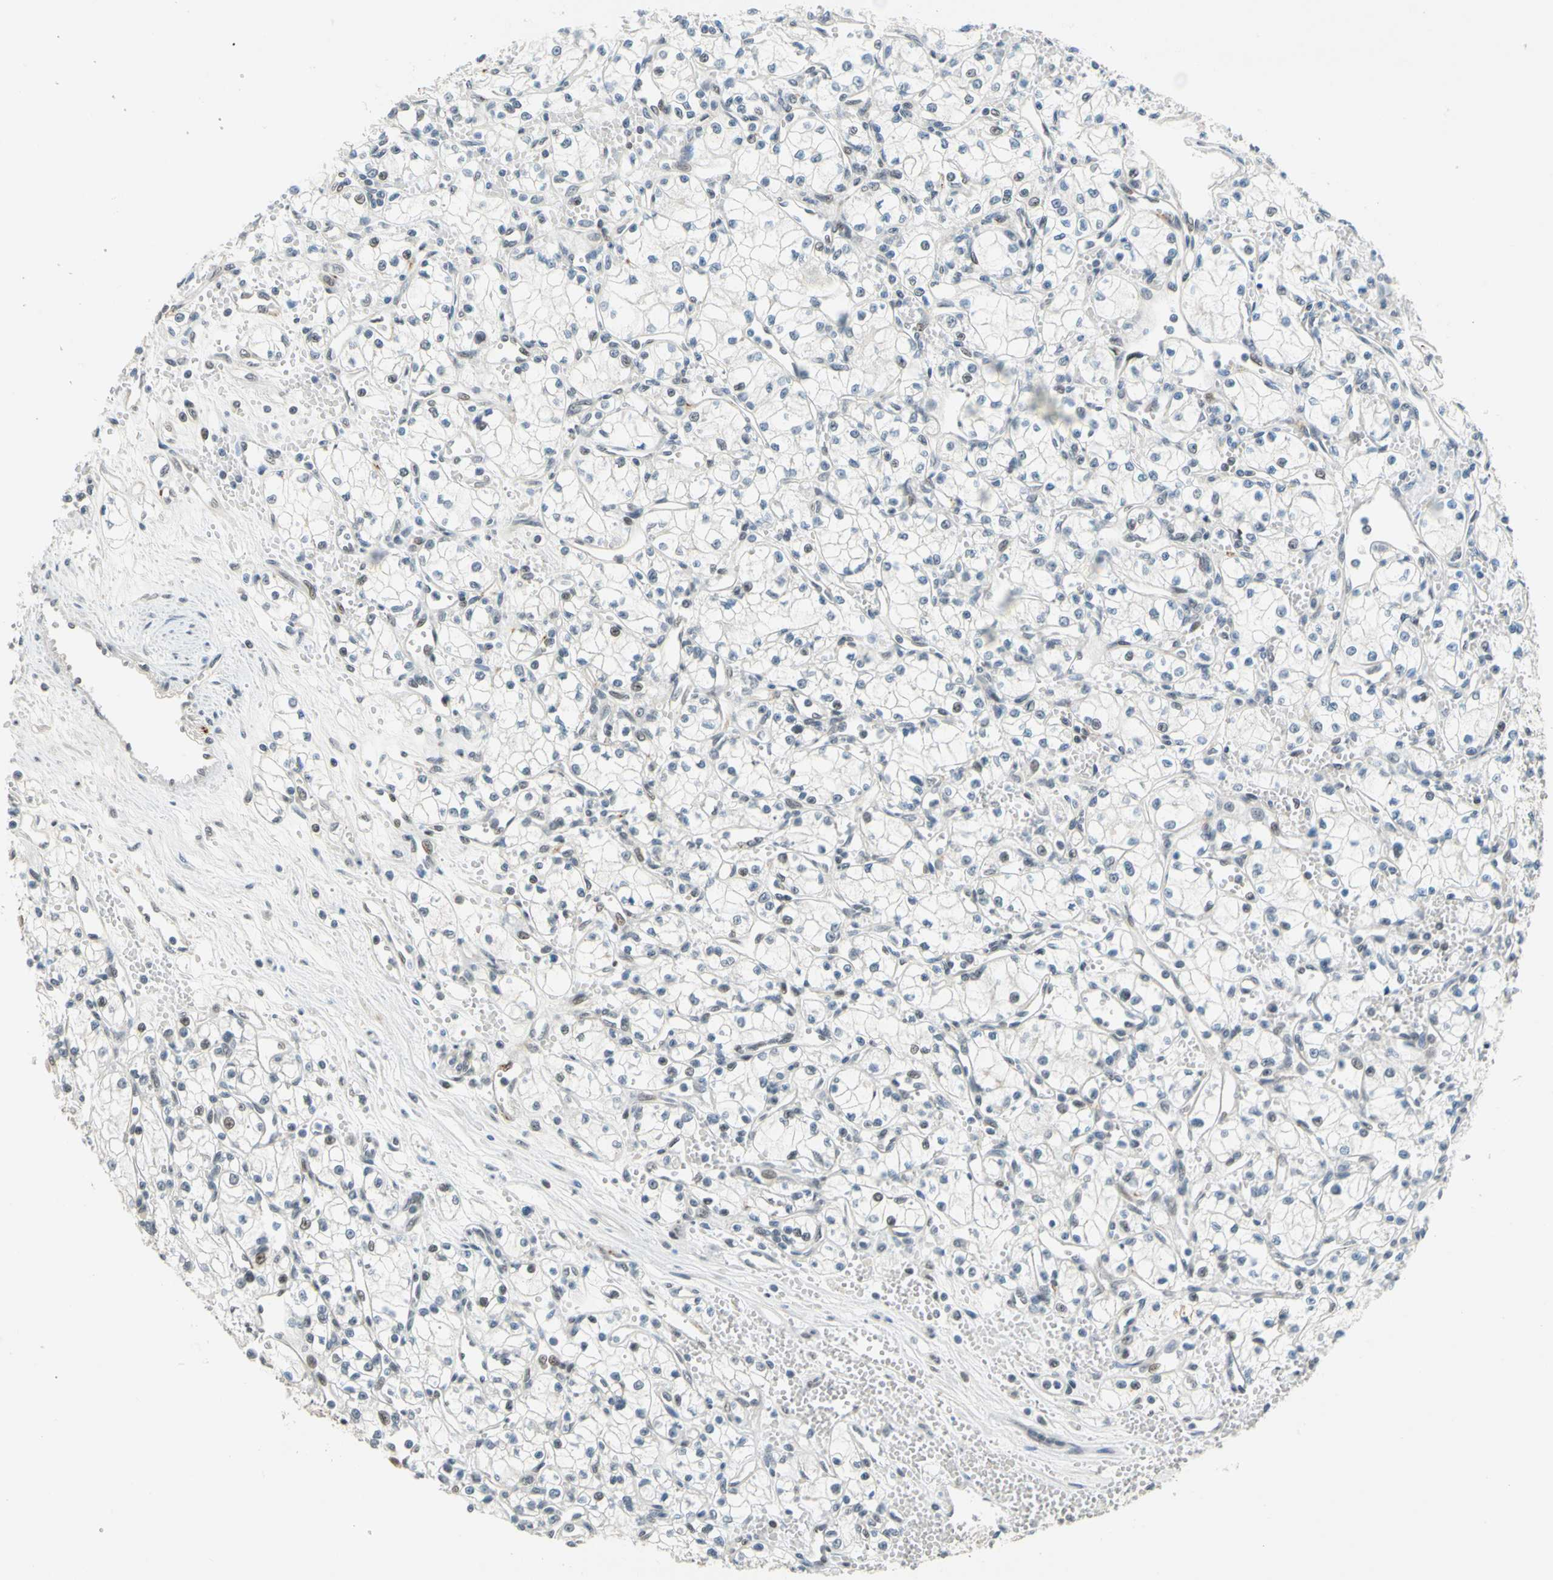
{"staining": {"intensity": "negative", "quantity": "none", "location": "none"}, "tissue": "renal cancer", "cell_type": "Tumor cells", "image_type": "cancer", "snomed": [{"axis": "morphology", "description": "Normal tissue, NOS"}, {"axis": "morphology", "description": "Adenocarcinoma, NOS"}, {"axis": "topography", "description": "Kidney"}], "caption": "The micrograph exhibits no significant staining in tumor cells of renal cancer (adenocarcinoma).", "gene": "POGZ", "patient": {"sex": "male", "age": 59}}